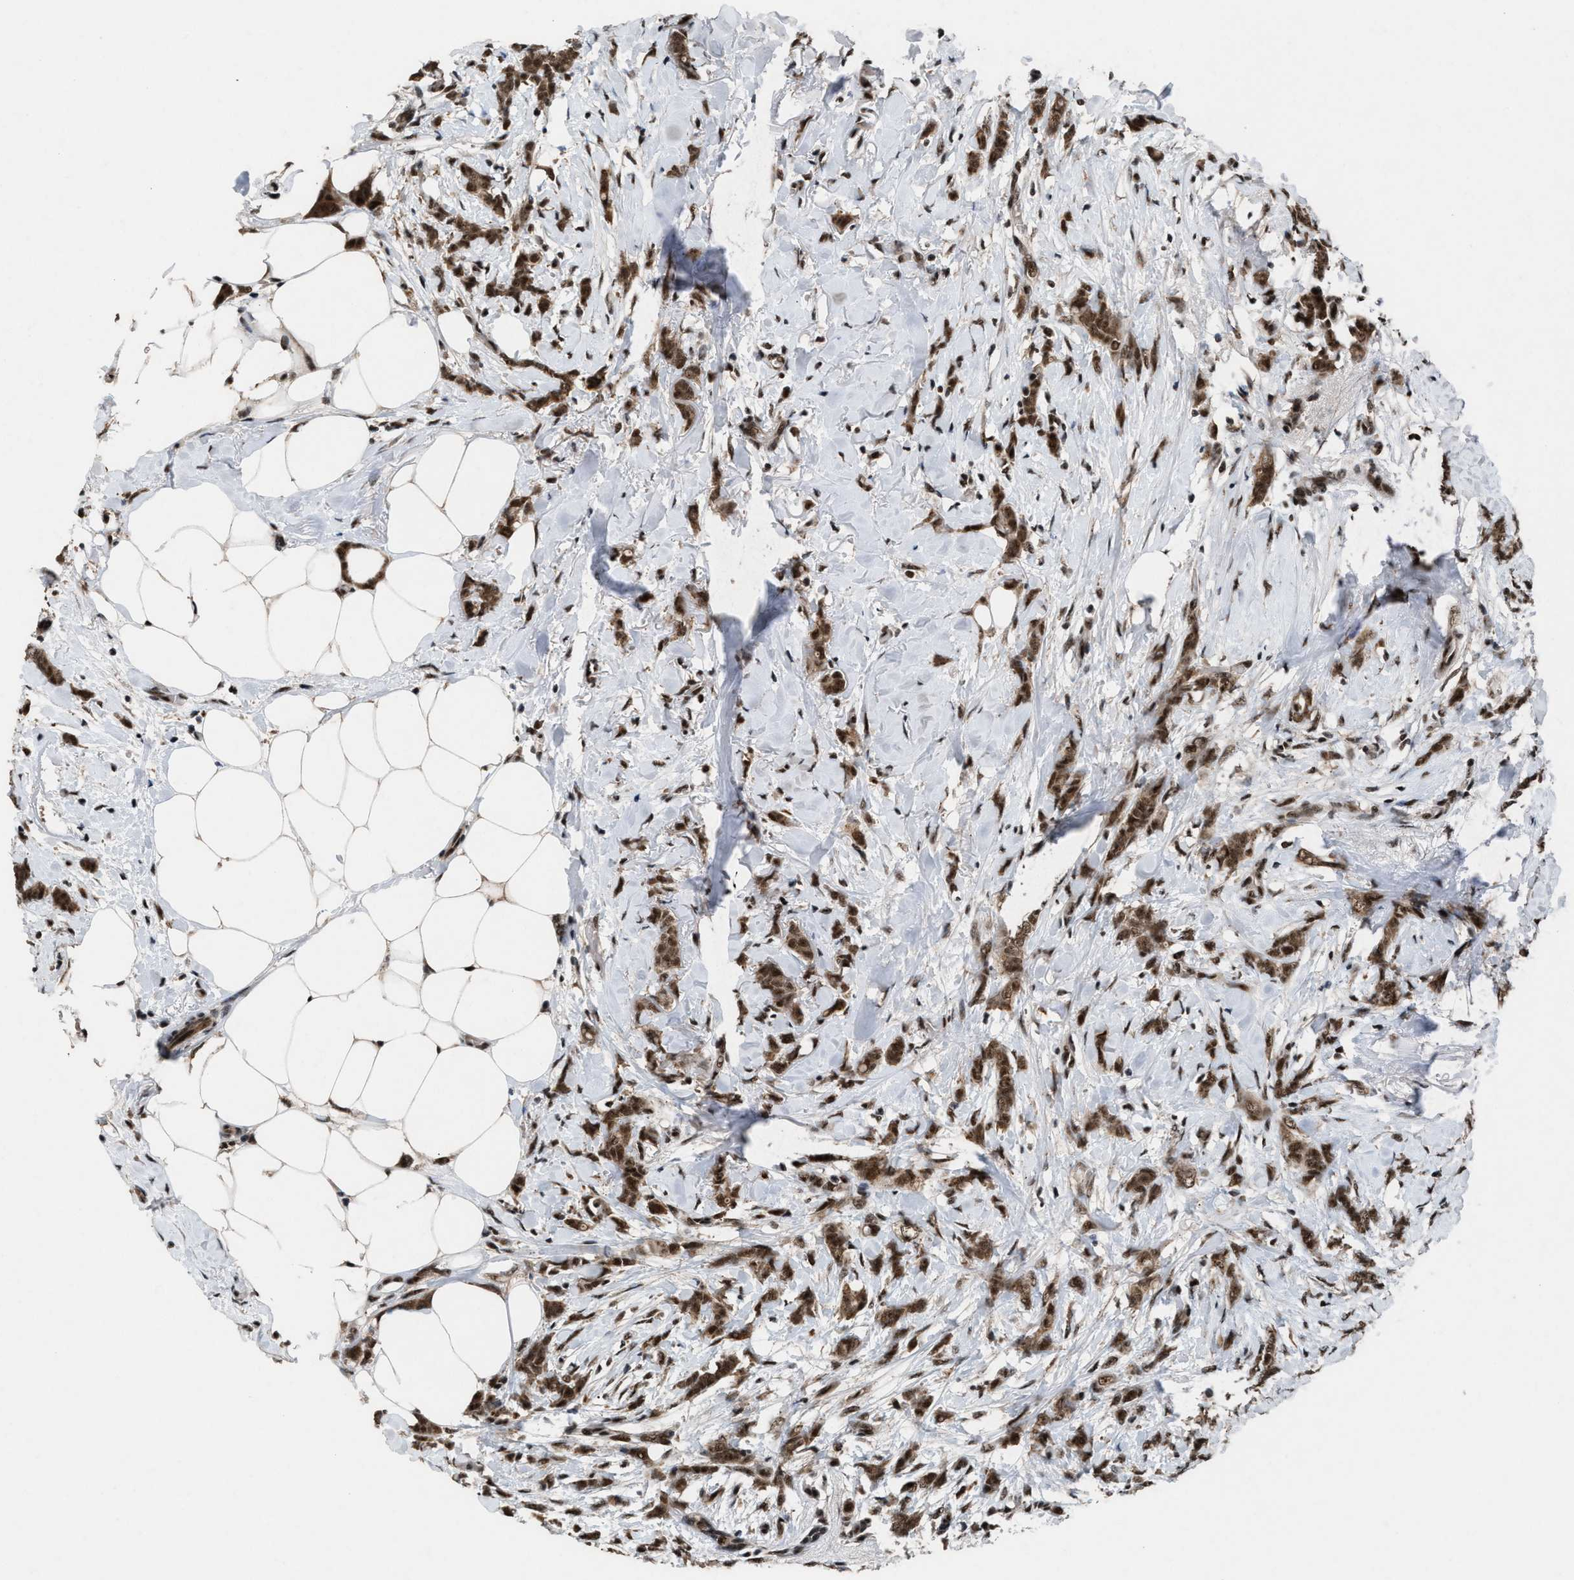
{"staining": {"intensity": "moderate", "quantity": ">75%", "location": "cytoplasmic/membranous,nuclear"}, "tissue": "breast cancer", "cell_type": "Tumor cells", "image_type": "cancer", "snomed": [{"axis": "morphology", "description": "Lobular carcinoma, in situ"}, {"axis": "morphology", "description": "Lobular carcinoma"}, {"axis": "topography", "description": "Breast"}], "caption": "Lobular carcinoma (breast) tissue displays moderate cytoplasmic/membranous and nuclear expression in approximately >75% of tumor cells, visualized by immunohistochemistry.", "gene": "PRPF4", "patient": {"sex": "female", "age": 41}}